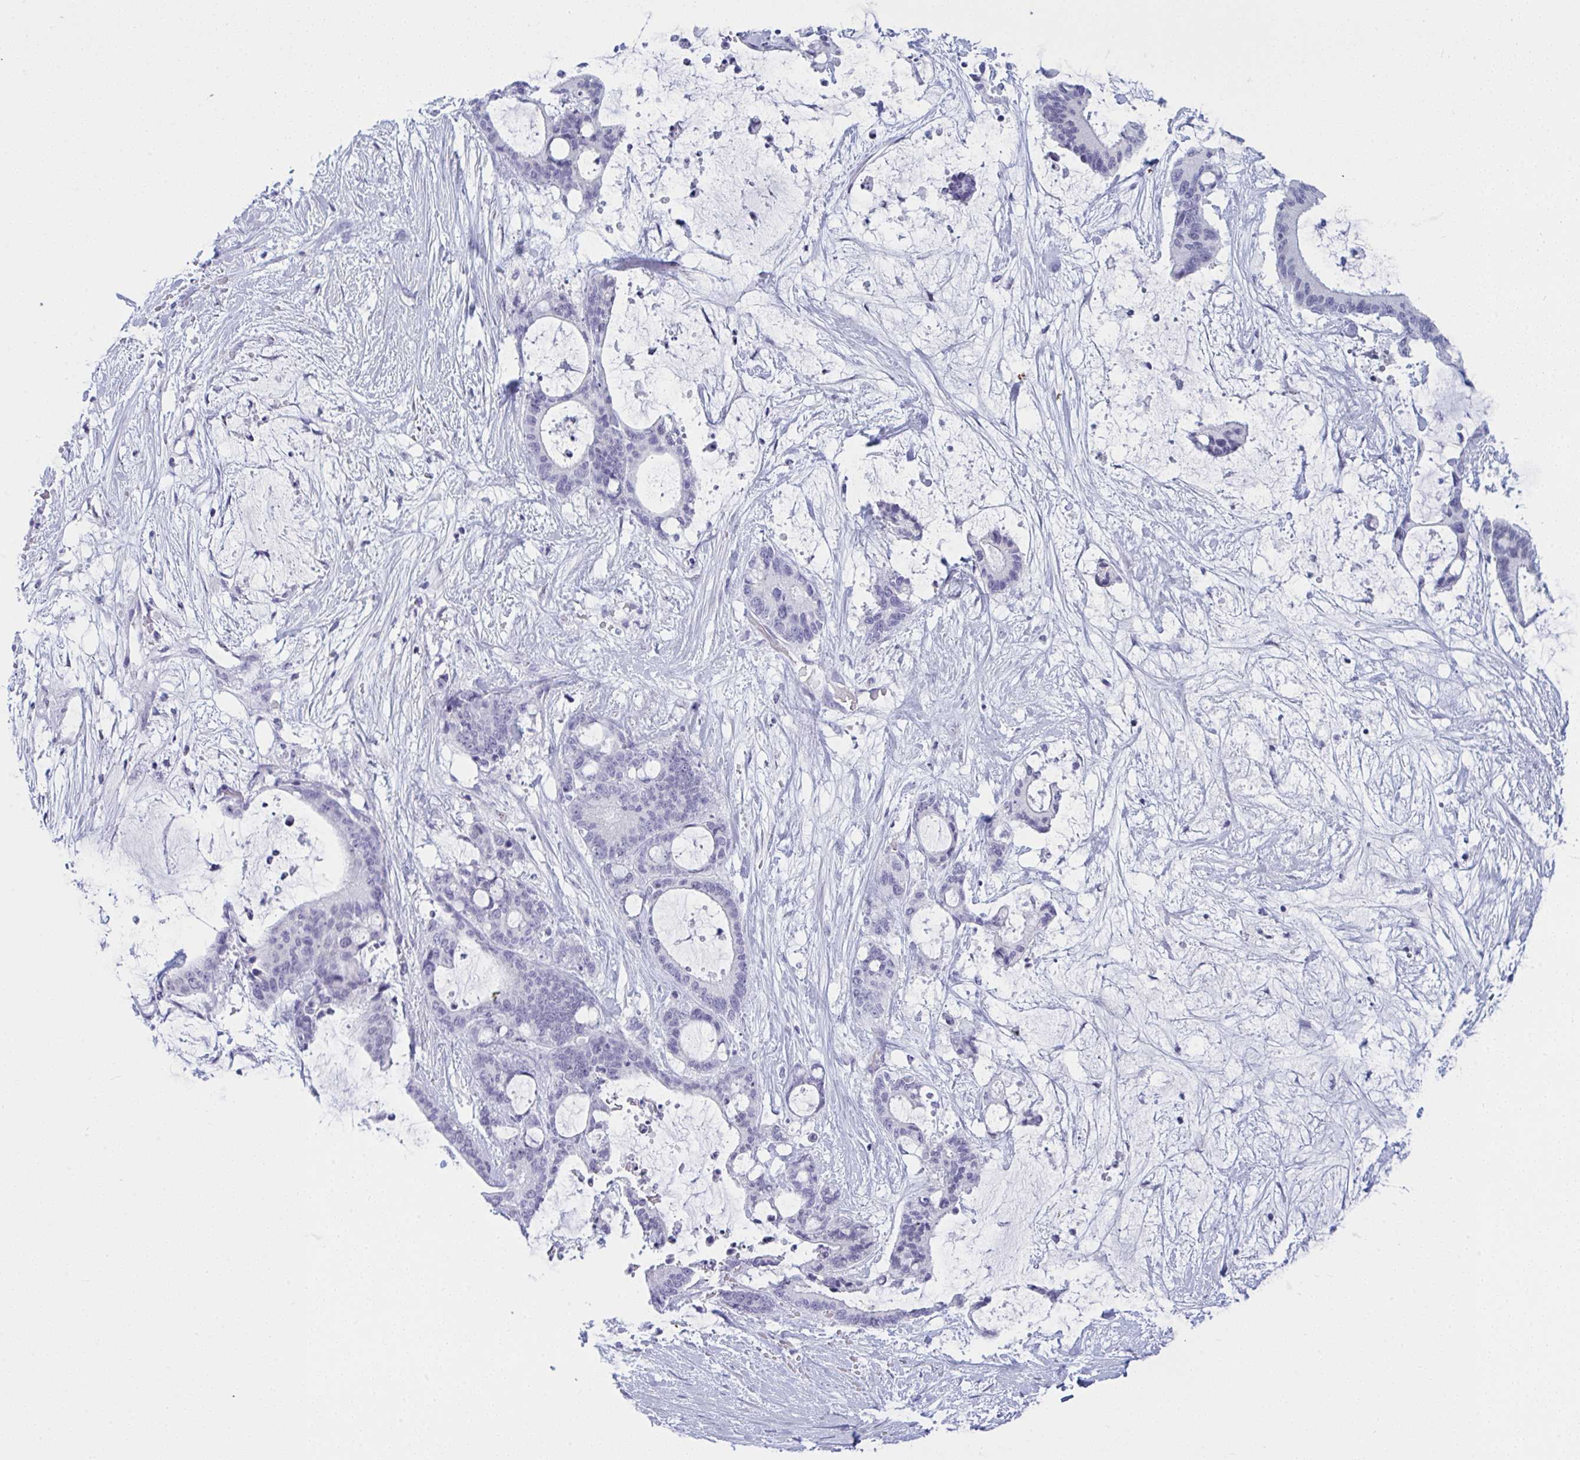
{"staining": {"intensity": "negative", "quantity": "none", "location": "none"}, "tissue": "liver cancer", "cell_type": "Tumor cells", "image_type": "cancer", "snomed": [{"axis": "morphology", "description": "Normal tissue, NOS"}, {"axis": "morphology", "description": "Cholangiocarcinoma"}, {"axis": "topography", "description": "Liver"}, {"axis": "topography", "description": "Peripheral nerve tissue"}], "caption": "Immunohistochemistry micrograph of human liver cholangiocarcinoma stained for a protein (brown), which exhibits no positivity in tumor cells. (DAB IHC with hematoxylin counter stain).", "gene": "PRDM9", "patient": {"sex": "female", "age": 73}}